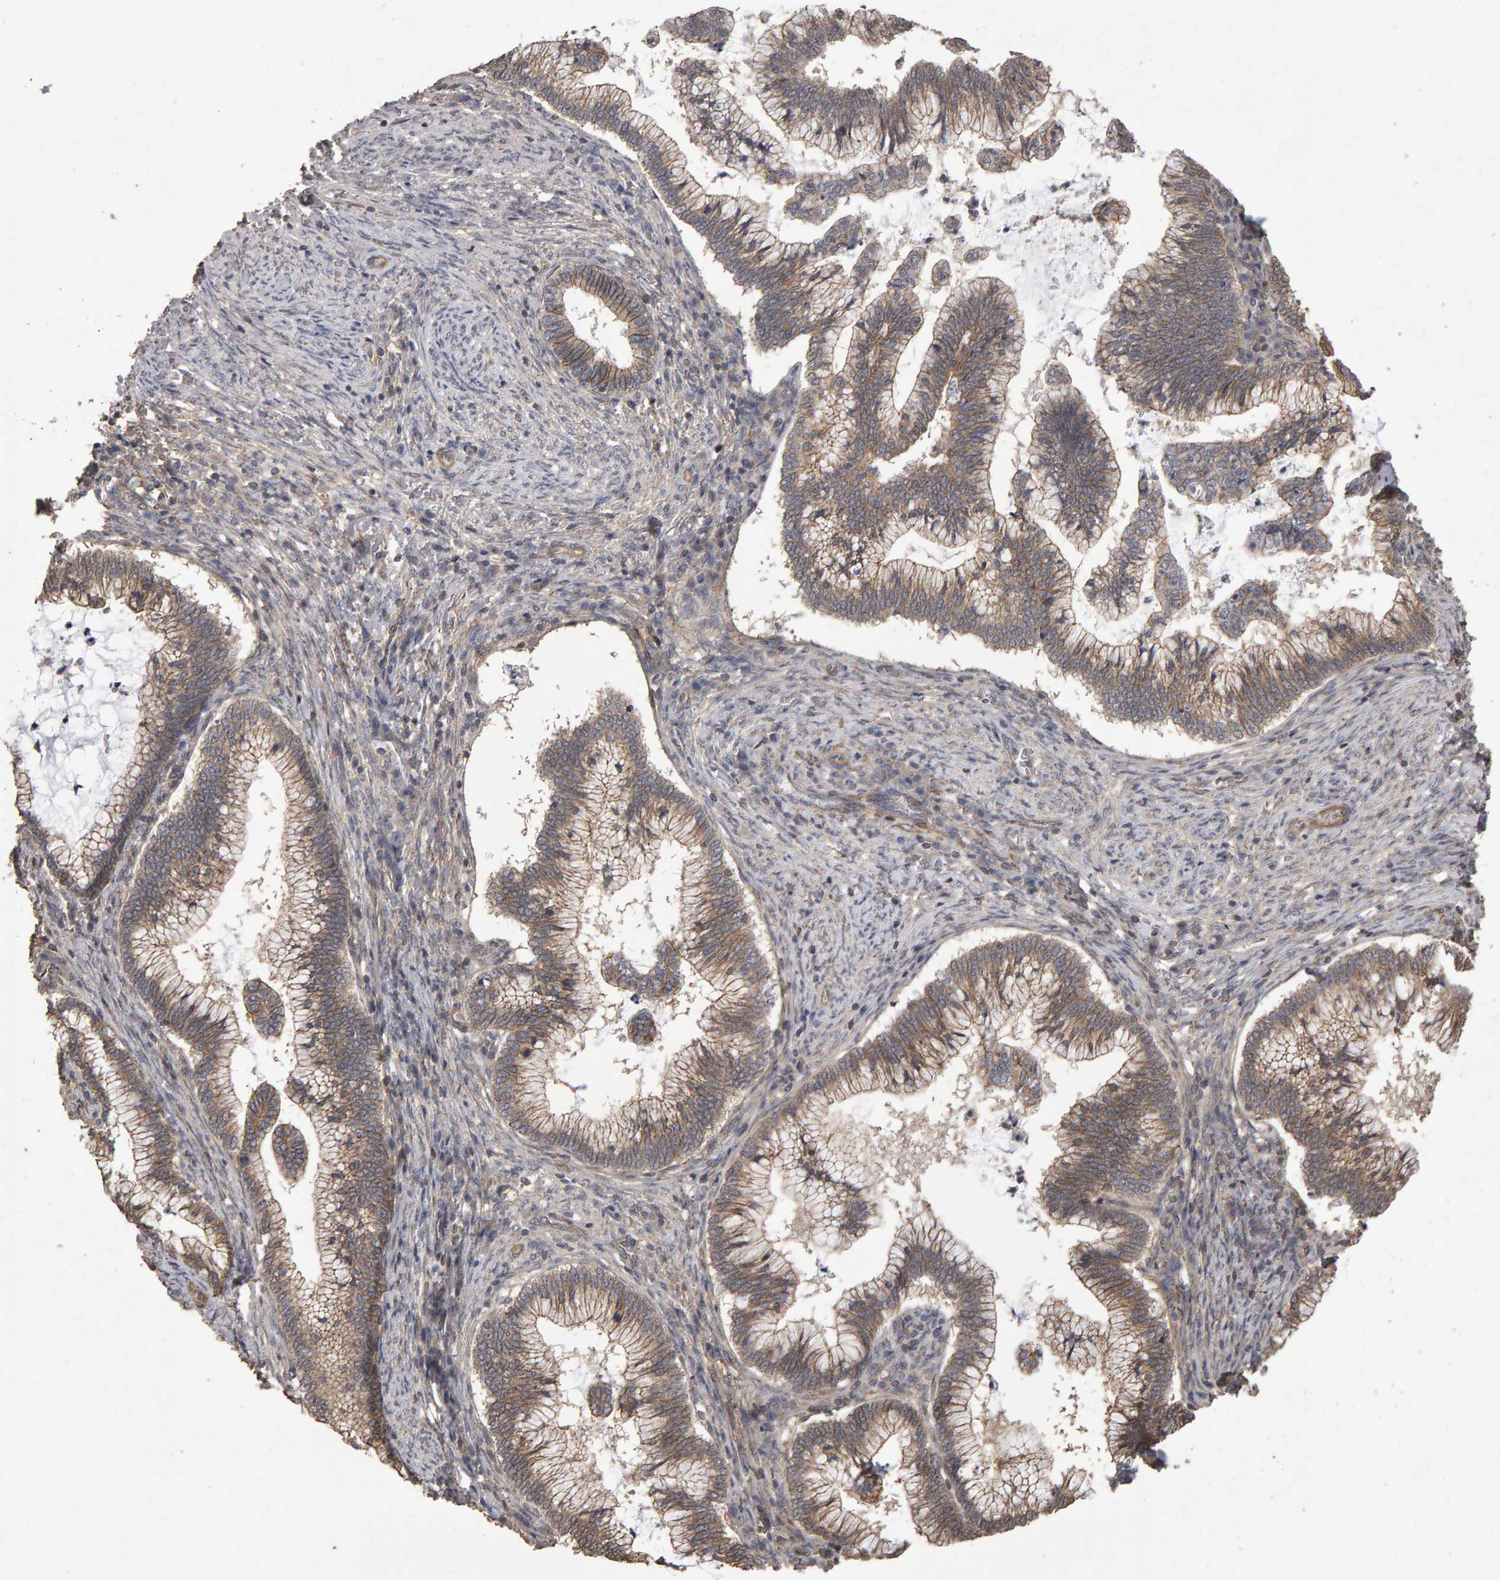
{"staining": {"intensity": "moderate", "quantity": ">75%", "location": "cytoplasmic/membranous"}, "tissue": "cervical cancer", "cell_type": "Tumor cells", "image_type": "cancer", "snomed": [{"axis": "morphology", "description": "Adenocarcinoma, NOS"}, {"axis": "topography", "description": "Cervix"}], "caption": "Cervical cancer (adenocarcinoma) stained with a brown dye exhibits moderate cytoplasmic/membranous positive positivity in approximately >75% of tumor cells.", "gene": "SCRIB", "patient": {"sex": "female", "age": 36}}